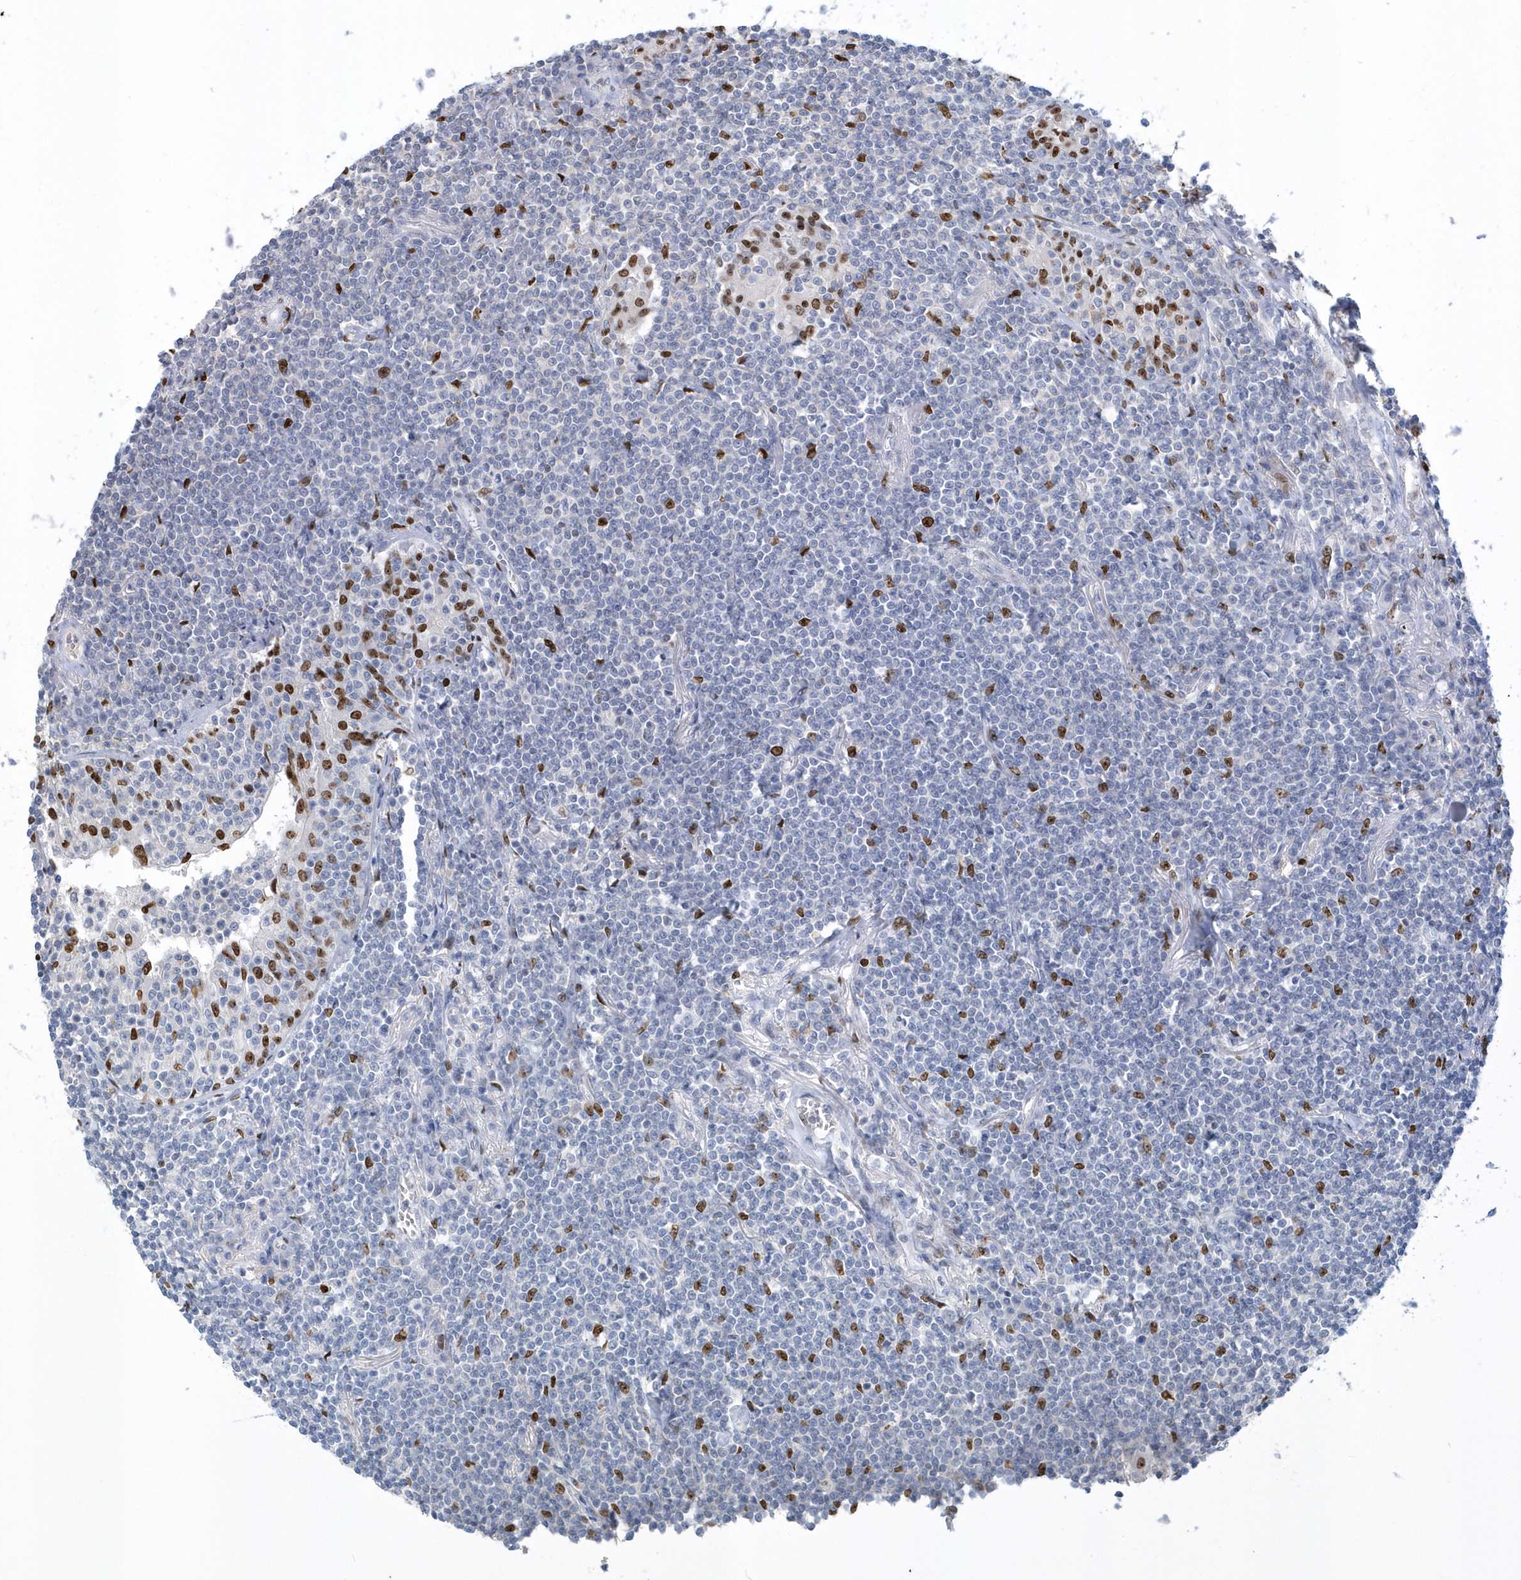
{"staining": {"intensity": "negative", "quantity": "none", "location": "none"}, "tissue": "lymphoma", "cell_type": "Tumor cells", "image_type": "cancer", "snomed": [{"axis": "morphology", "description": "Malignant lymphoma, non-Hodgkin's type, Low grade"}, {"axis": "topography", "description": "Lung"}], "caption": "Histopathology image shows no protein expression in tumor cells of low-grade malignant lymphoma, non-Hodgkin's type tissue. (DAB IHC, high magnification).", "gene": "MACROH2A2", "patient": {"sex": "female", "age": 71}}